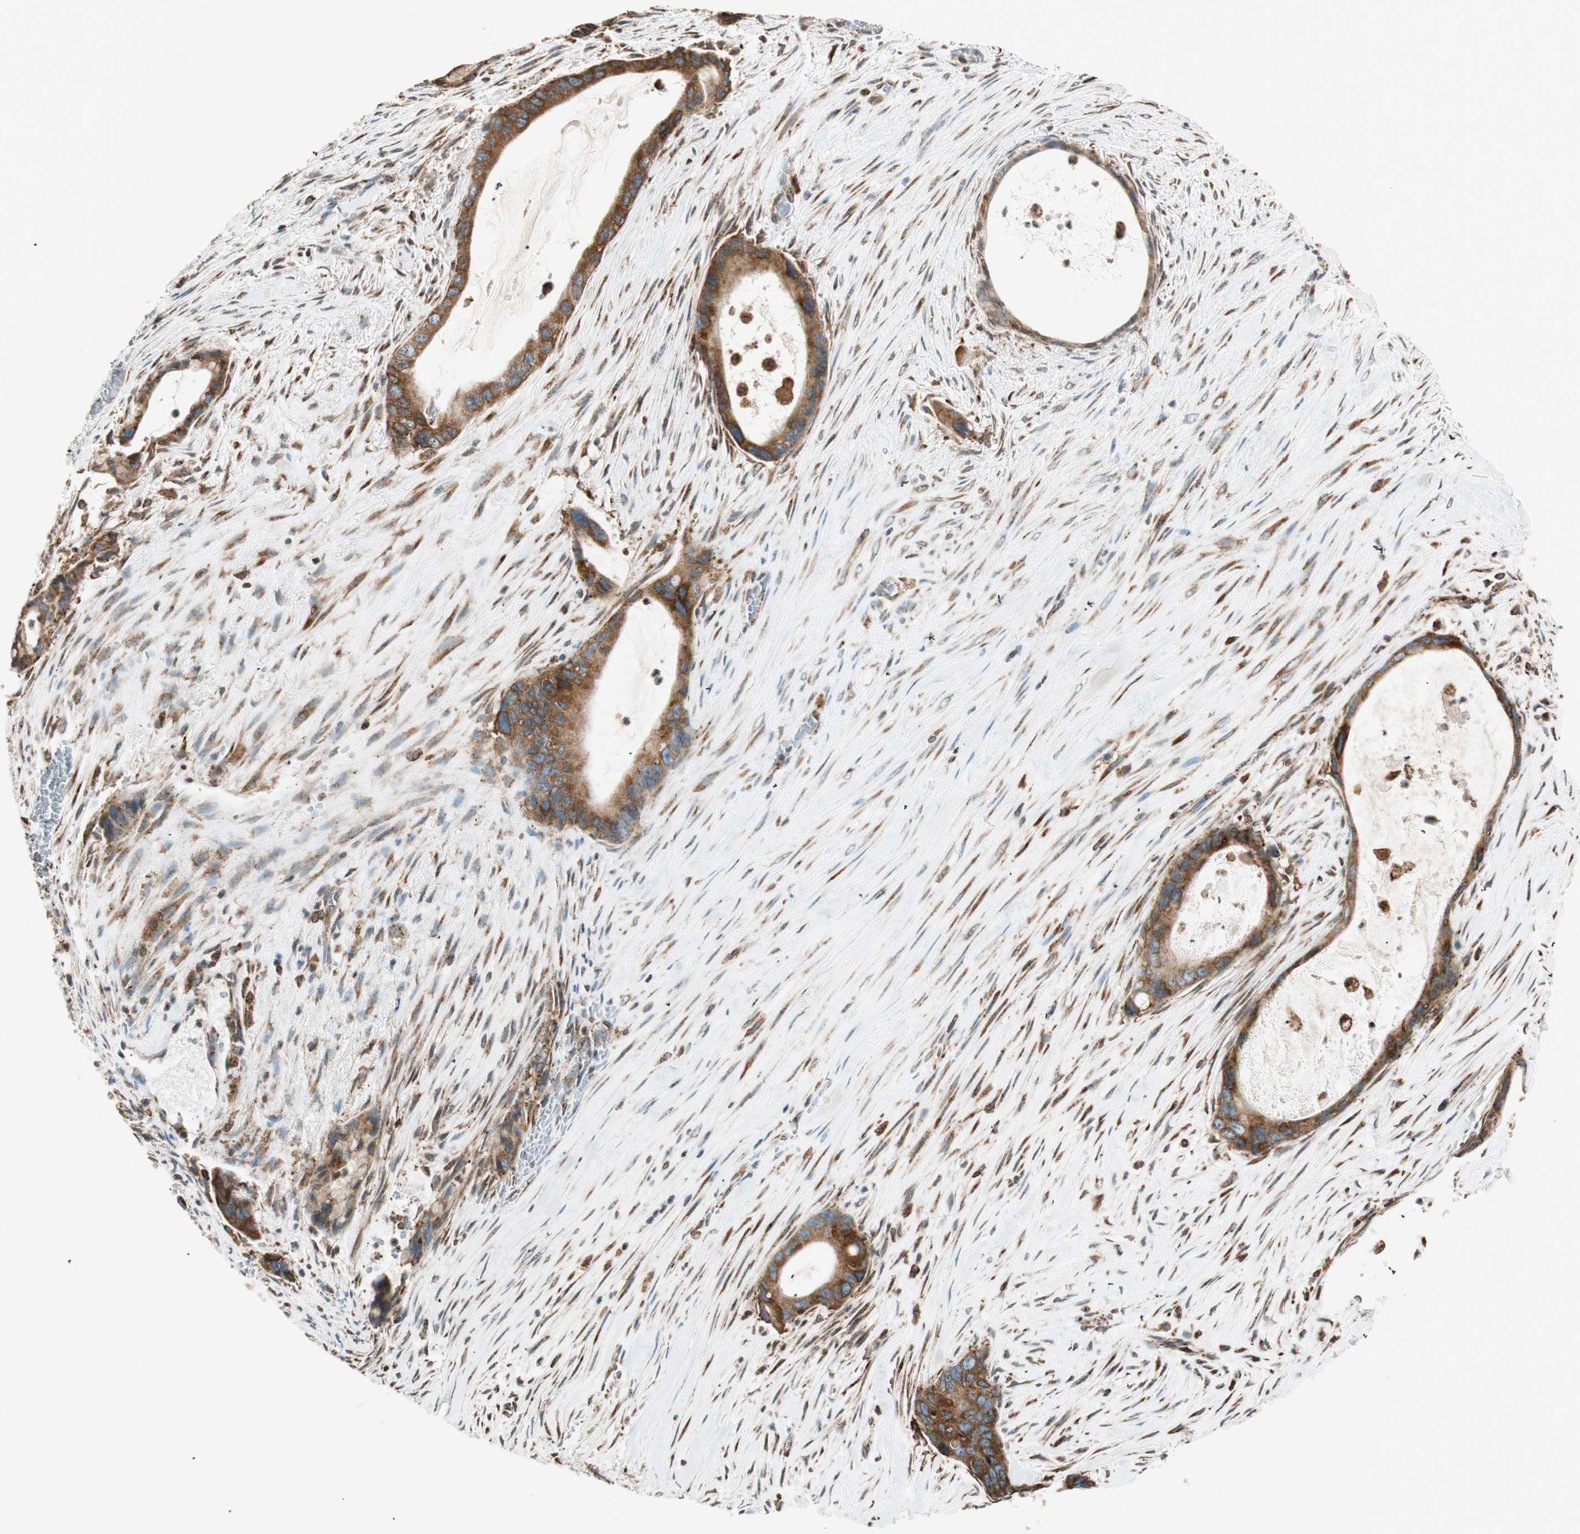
{"staining": {"intensity": "strong", "quantity": ">75%", "location": "cytoplasmic/membranous"}, "tissue": "liver cancer", "cell_type": "Tumor cells", "image_type": "cancer", "snomed": [{"axis": "morphology", "description": "Cholangiocarcinoma"}, {"axis": "topography", "description": "Liver"}], "caption": "Immunohistochemical staining of liver cholangiocarcinoma exhibits strong cytoplasmic/membranous protein staining in approximately >75% of tumor cells.", "gene": "PRKCSH", "patient": {"sex": "female", "age": 55}}